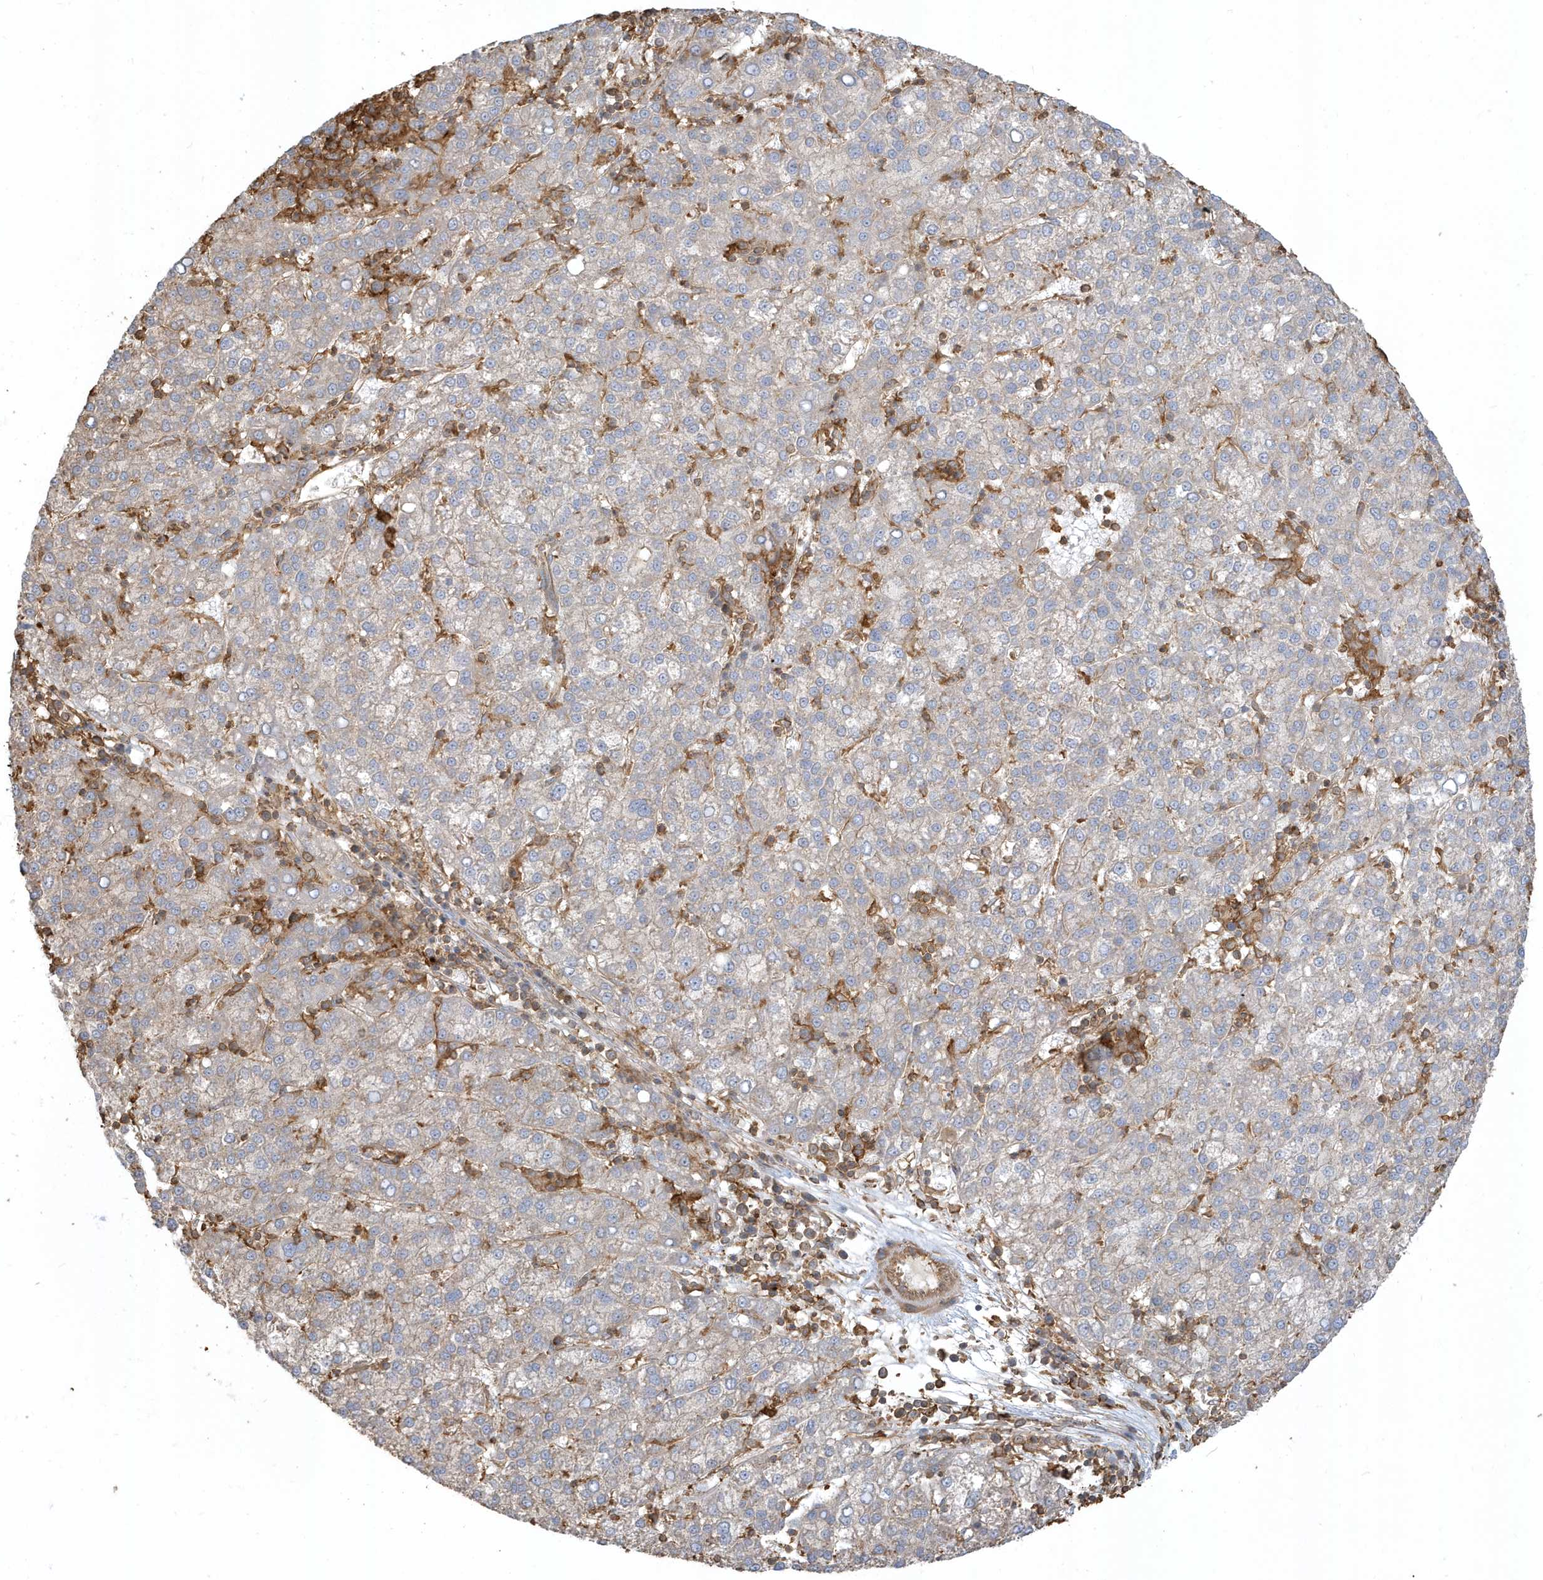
{"staining": {"intensity": "negative", "quantity": "none", "location": "none"}, "tissue": "liver cancer", "cell_type": "Tumor cells", "image_type": "cancer", "snomed": [{"axis": "morphology", "description": "Carcinoma, Hepatocellular, NOS"}, {"axis": "topography", "description": "Liver"}], "caption": "Liver cancer (hepatocellular carcinoma) was stained to show a protein in brown. There is no significant staining in tumor cells.", "gene": "ZBTB8A", "patient": {"sex": "female", "age": 58}}